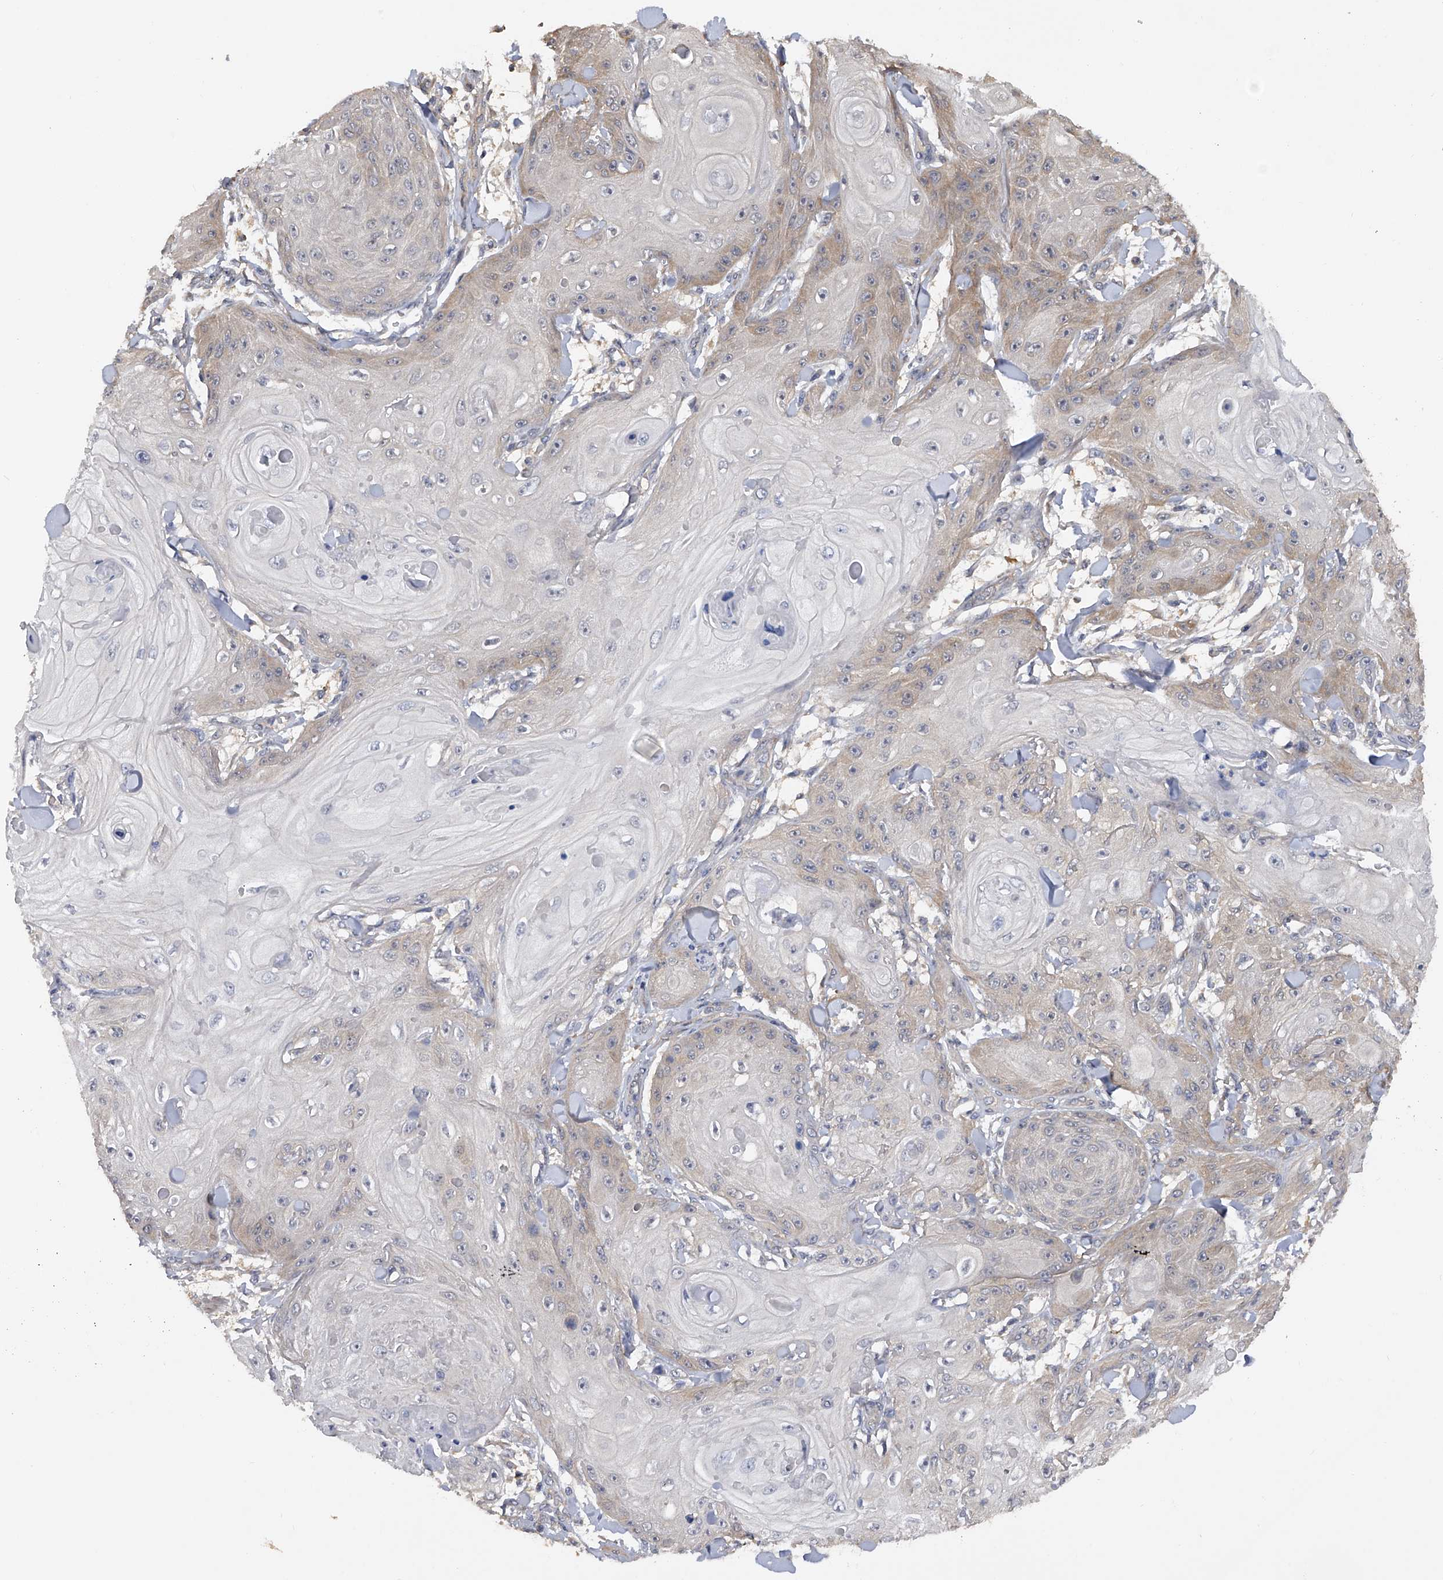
{"staining": {"intensity": "weak", "quantity": "<25%", "location": "cytoplasmic/membranous"}, "tissue": "skin cancer", "cell_type": "Tumor cells", "image_type": "cancer", "snomed": [{"axis": "morphology", "description": "Squamous cell carcinoma, NOS"}, {"axis": "topography", "description": "Skin"}], "caption": "The immunohistochemistry micrograph has no significant staining in tumor cells of skin cancer tissue.", "gene": "CFAP298", "patient": {"sex": "male", "age": 74}}